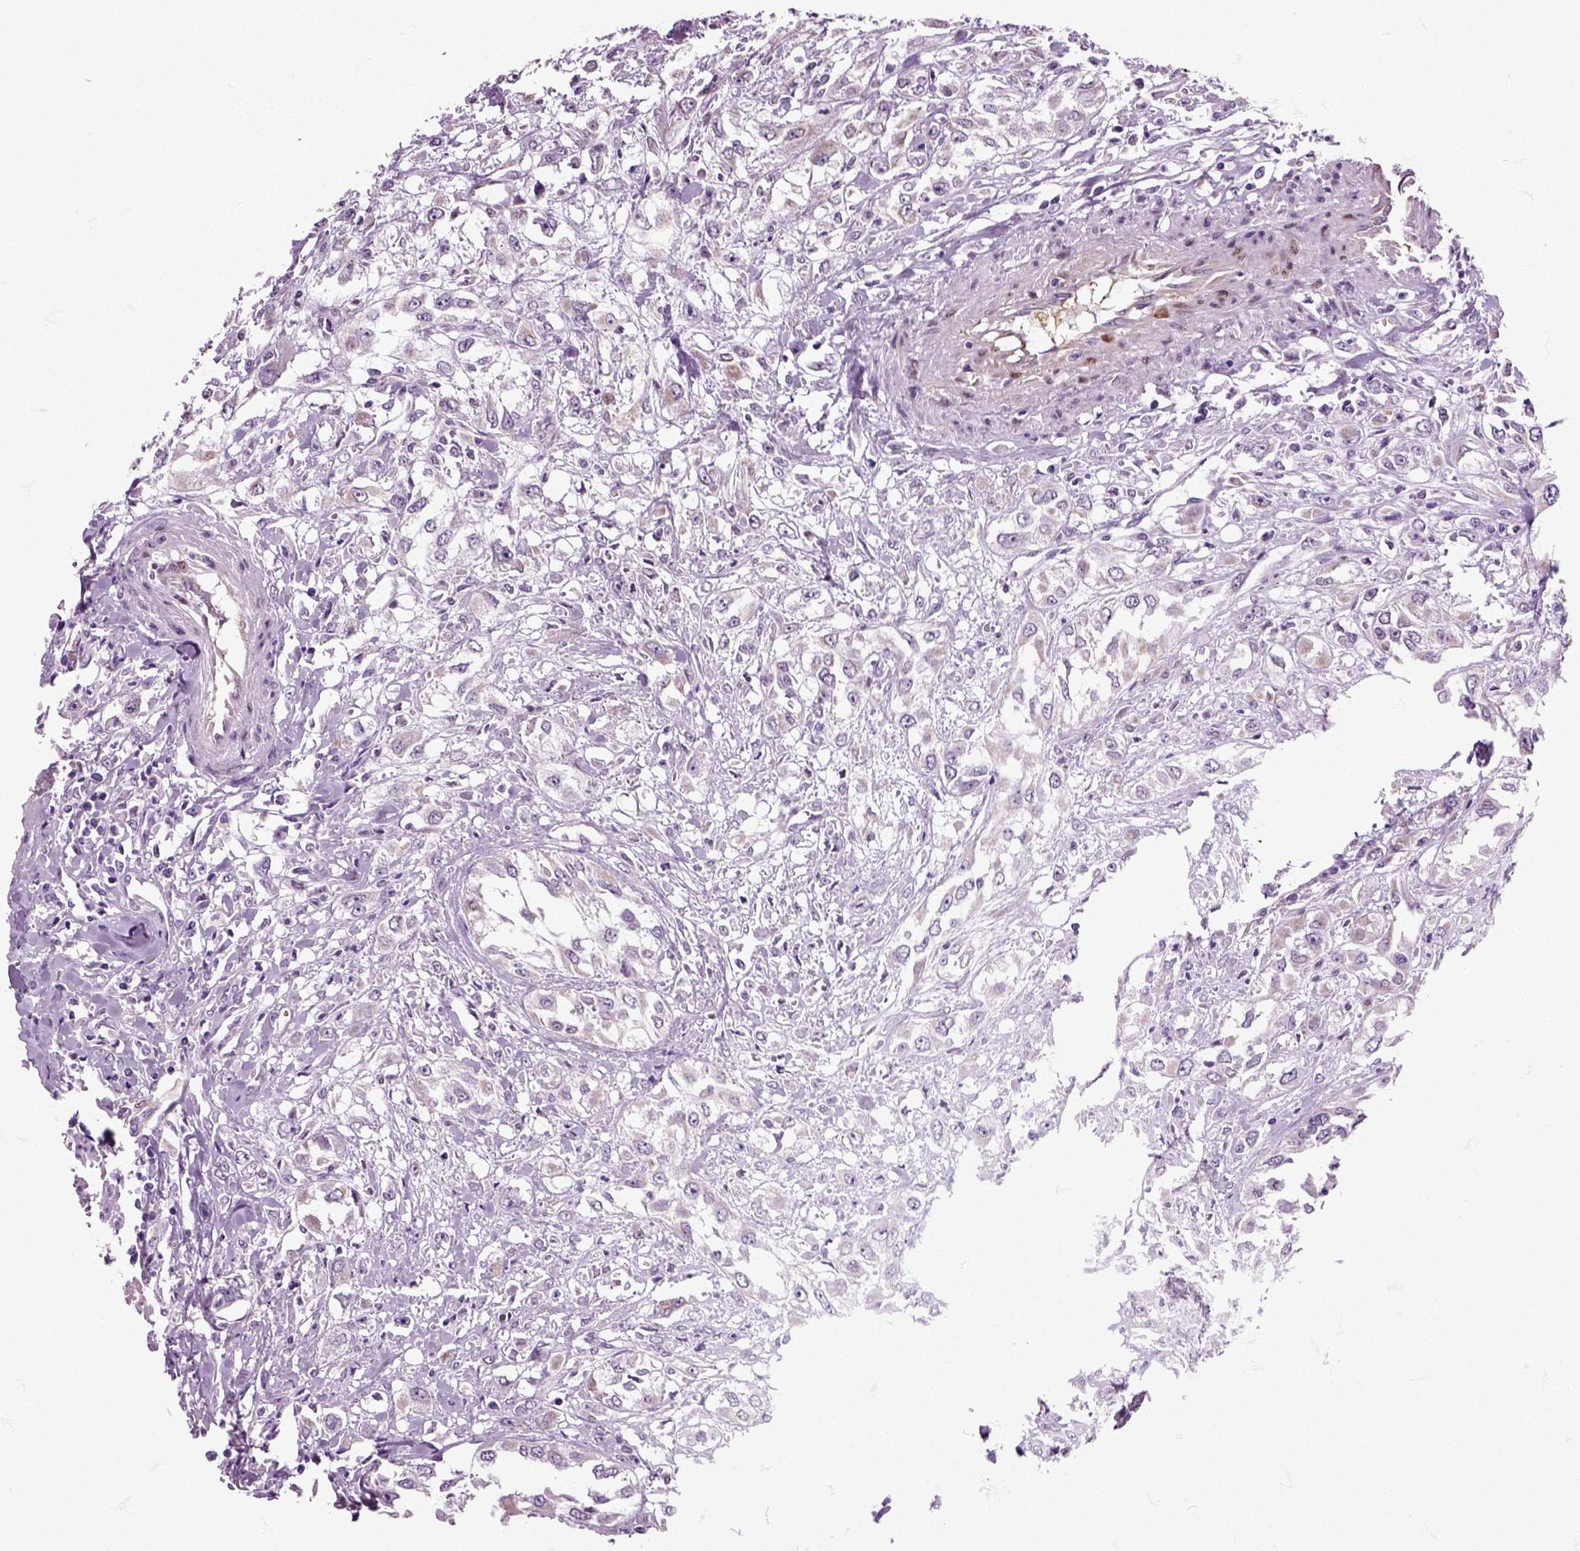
{"staining": {"intensity": "negative", "quantity": "none", "location": "none"}, "tissue": "urothelial cancer", "cell_type": "Tumor cells", "image_type": "cancer", "snomed": [{"axis": "morphology", "description": "Urothelial carcinoma, High grade"}, {"axis": "topography", "description": "Urinary bladder"}], "caption": "High power microscopy photomicrograph of an immunohistochemistry (IHC) histopathology image of urothelial carcinoma (high-grade), revealing no significant staining in tumor cells.", "gene": "HSPA2", "patient": {"sex": "male", "age": 67}}